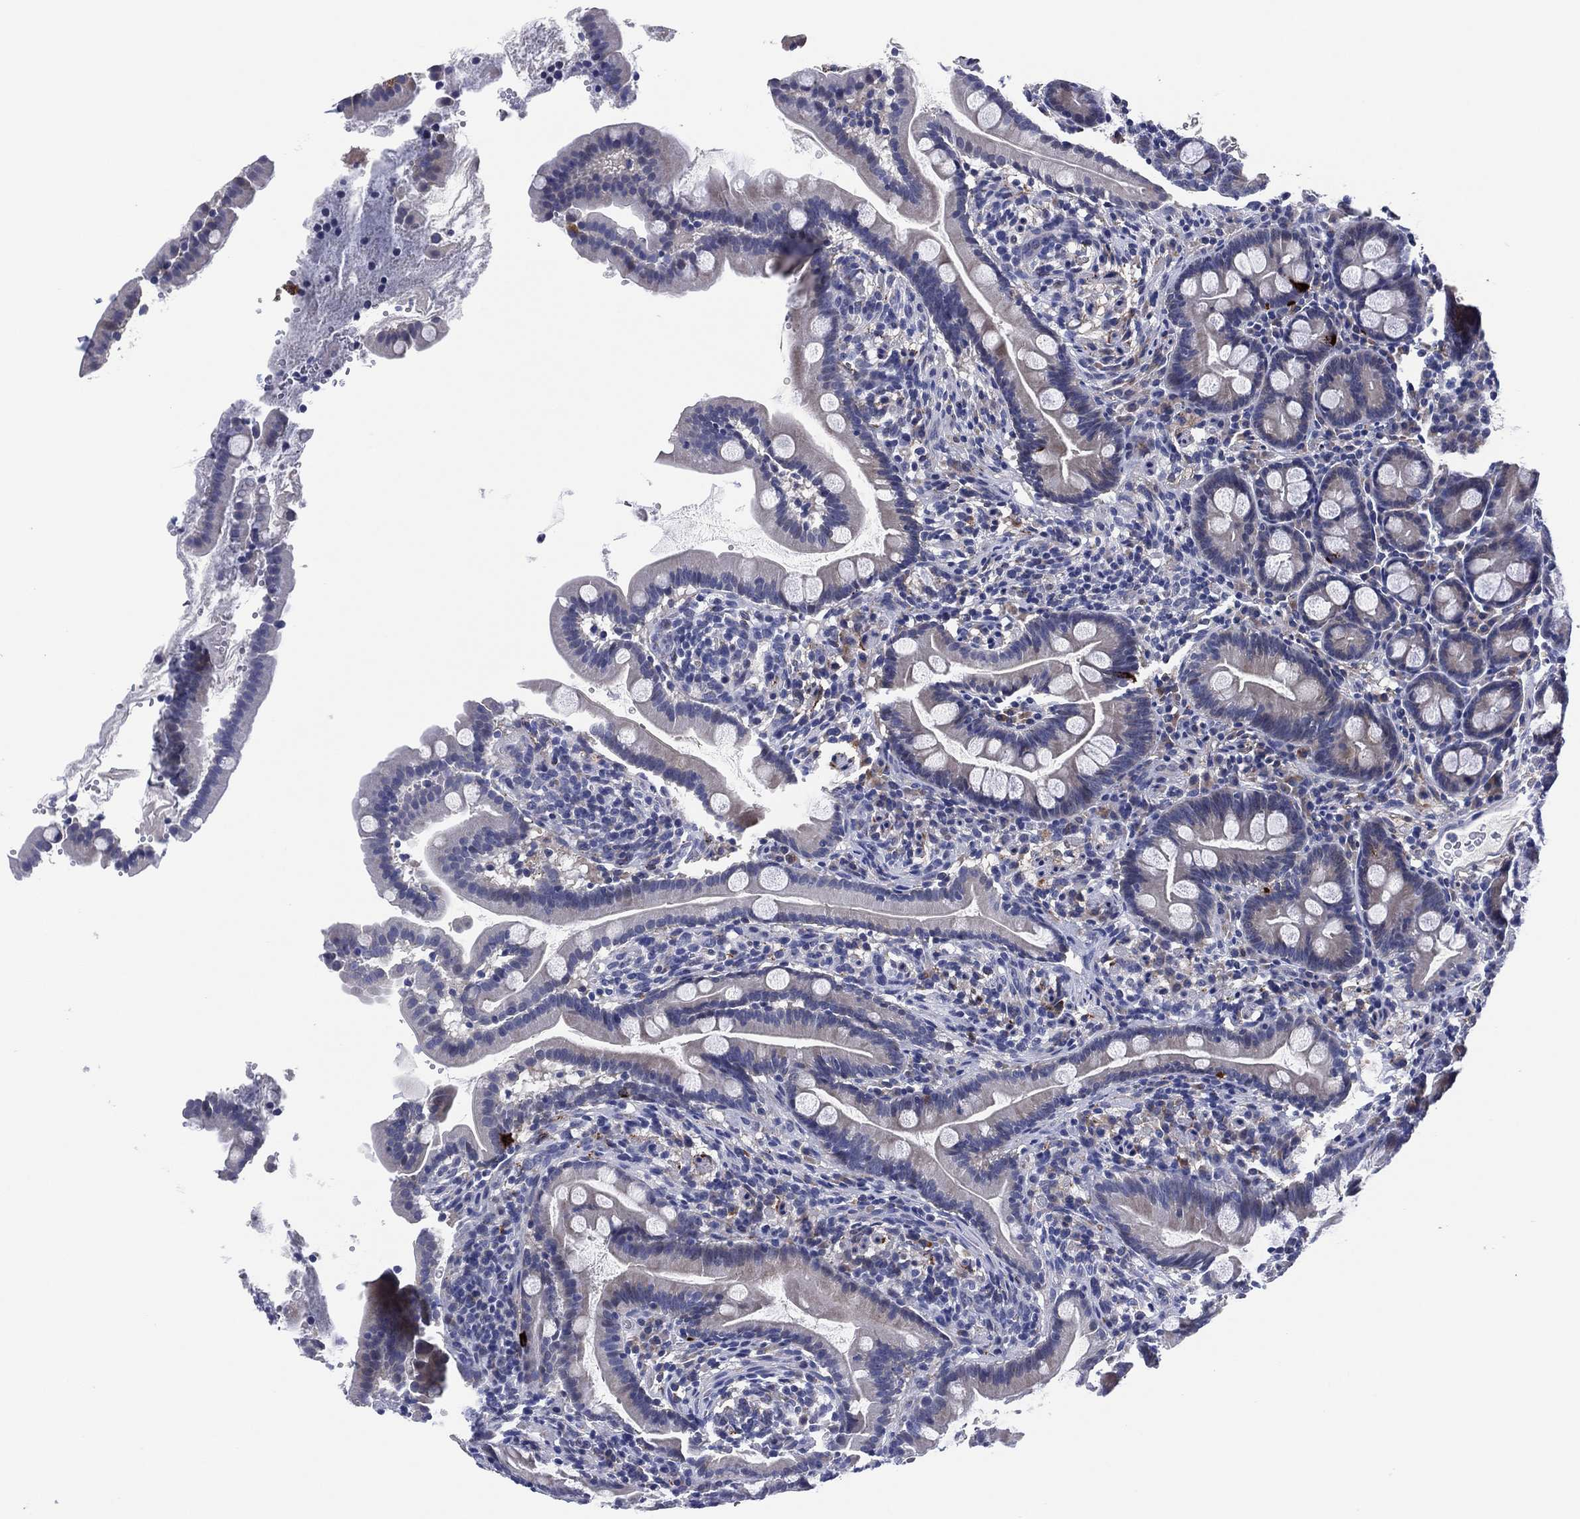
{"staining": {"intensity": "negative", "quantity": "none", "location": "none"}, "tissue": "small intestine", "cell_type": "Glandular cells", "image_type": "normal", "snomed": [{"axis": "morphology", "description": "Normal tissue, NOS"}, {"axis": "topography", "description": "Small intestine"}], "caption": "Glandular cells are negative for brown protein staining in normal small intestine. (Brightfield microscopy of DAB (3,3'-diaminobenzidine) immunohistochemistry (IHC) at high magnification).", "gene": "CLIP3", "patient": {"sex": "female", "age": 44}}